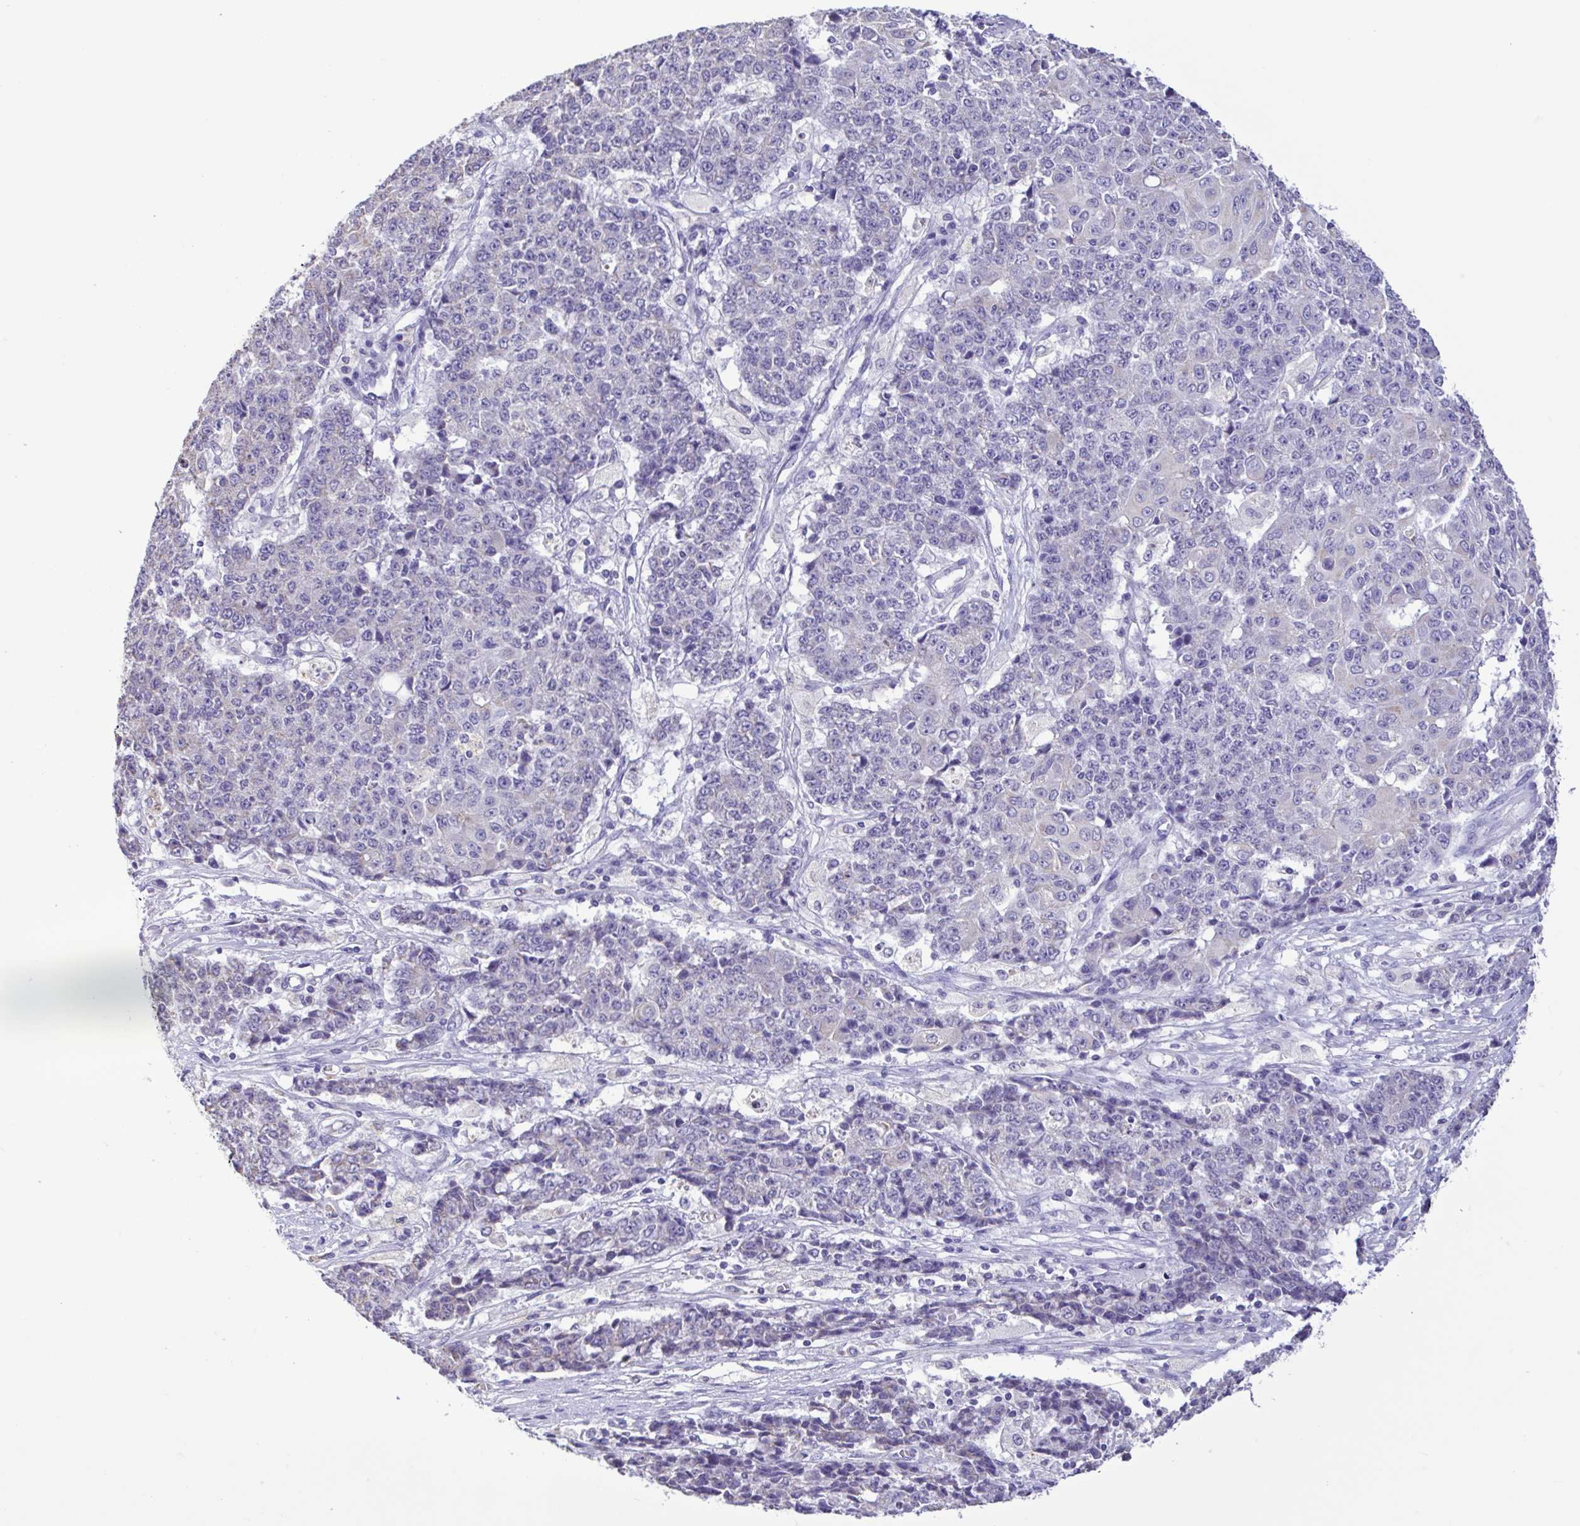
{"staining": {"intensity": "negative", "quantity": "none", "location": "none"}, "tissue": "ovarian cancer", "cell_type": "Tumor cells", "image_type": "cancer", "snomed": [{"axis": "morphology", "description": "Carcinoma, endometroid"}, {"axis": "topography", "description": "Ovary"}], "caption": "The IHC histopathology image has no significant positivity in tumor cells of ovarian endometroid carcinoma tissue.", "gene": "CBY2", "patient": {"sex": "female", "age": 42}}